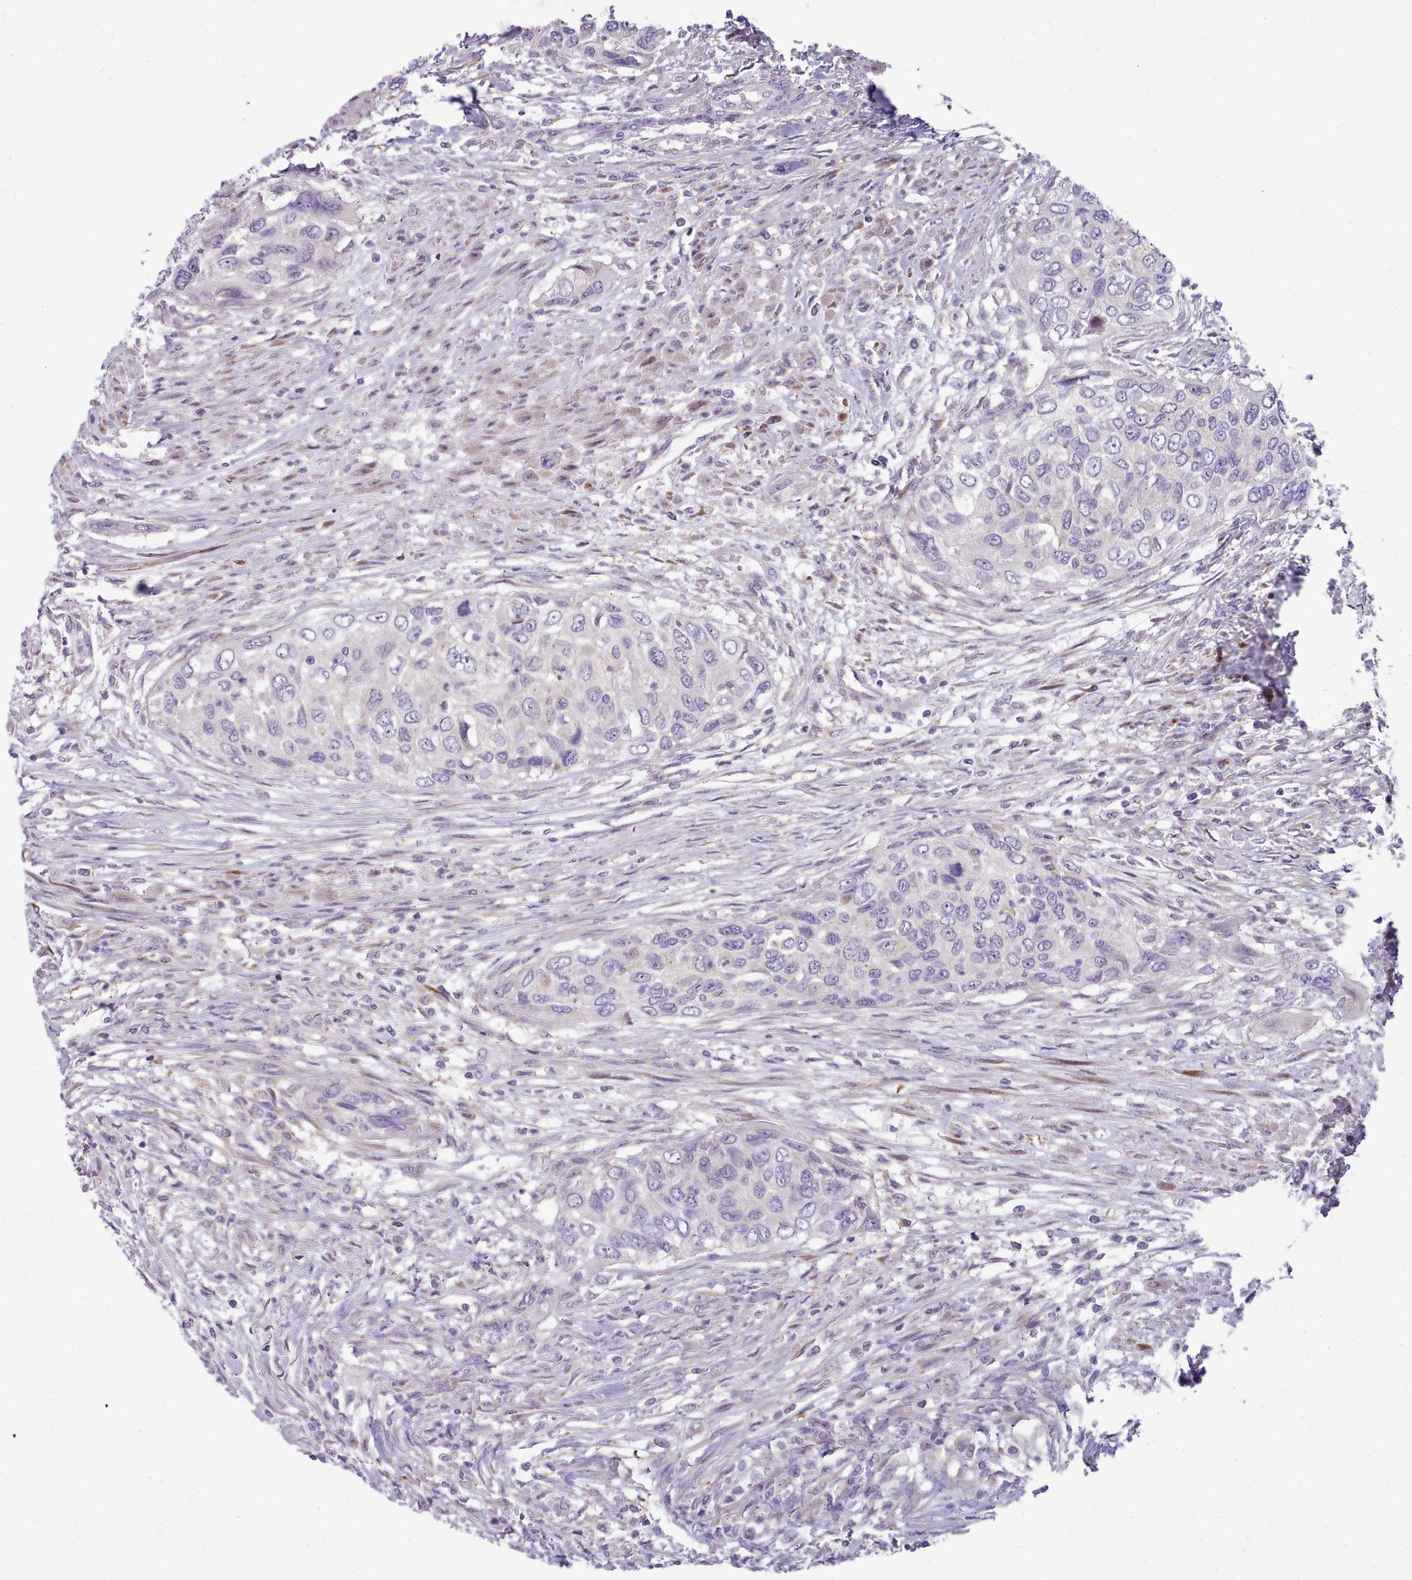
{"staining": {"intensity": "negative", "quantity": "none", "location": "none"}, "tissue": "urothelial cancer", "cell_type": "Tumor cells", "image_type": "cancer", "snomed": [{"axis": "morphology", "description": "Urothelial carcinoma, High grade"}, {"axis": "topography", "description": "Urinary bladder"}], "caption": "This is an immunohistochemistry micrograph of human high-grade urothelial carcinoma. There is no staining in tumor cells.", "gene": "MYRFL", "patient": {"sex": "female", "age": 60}}